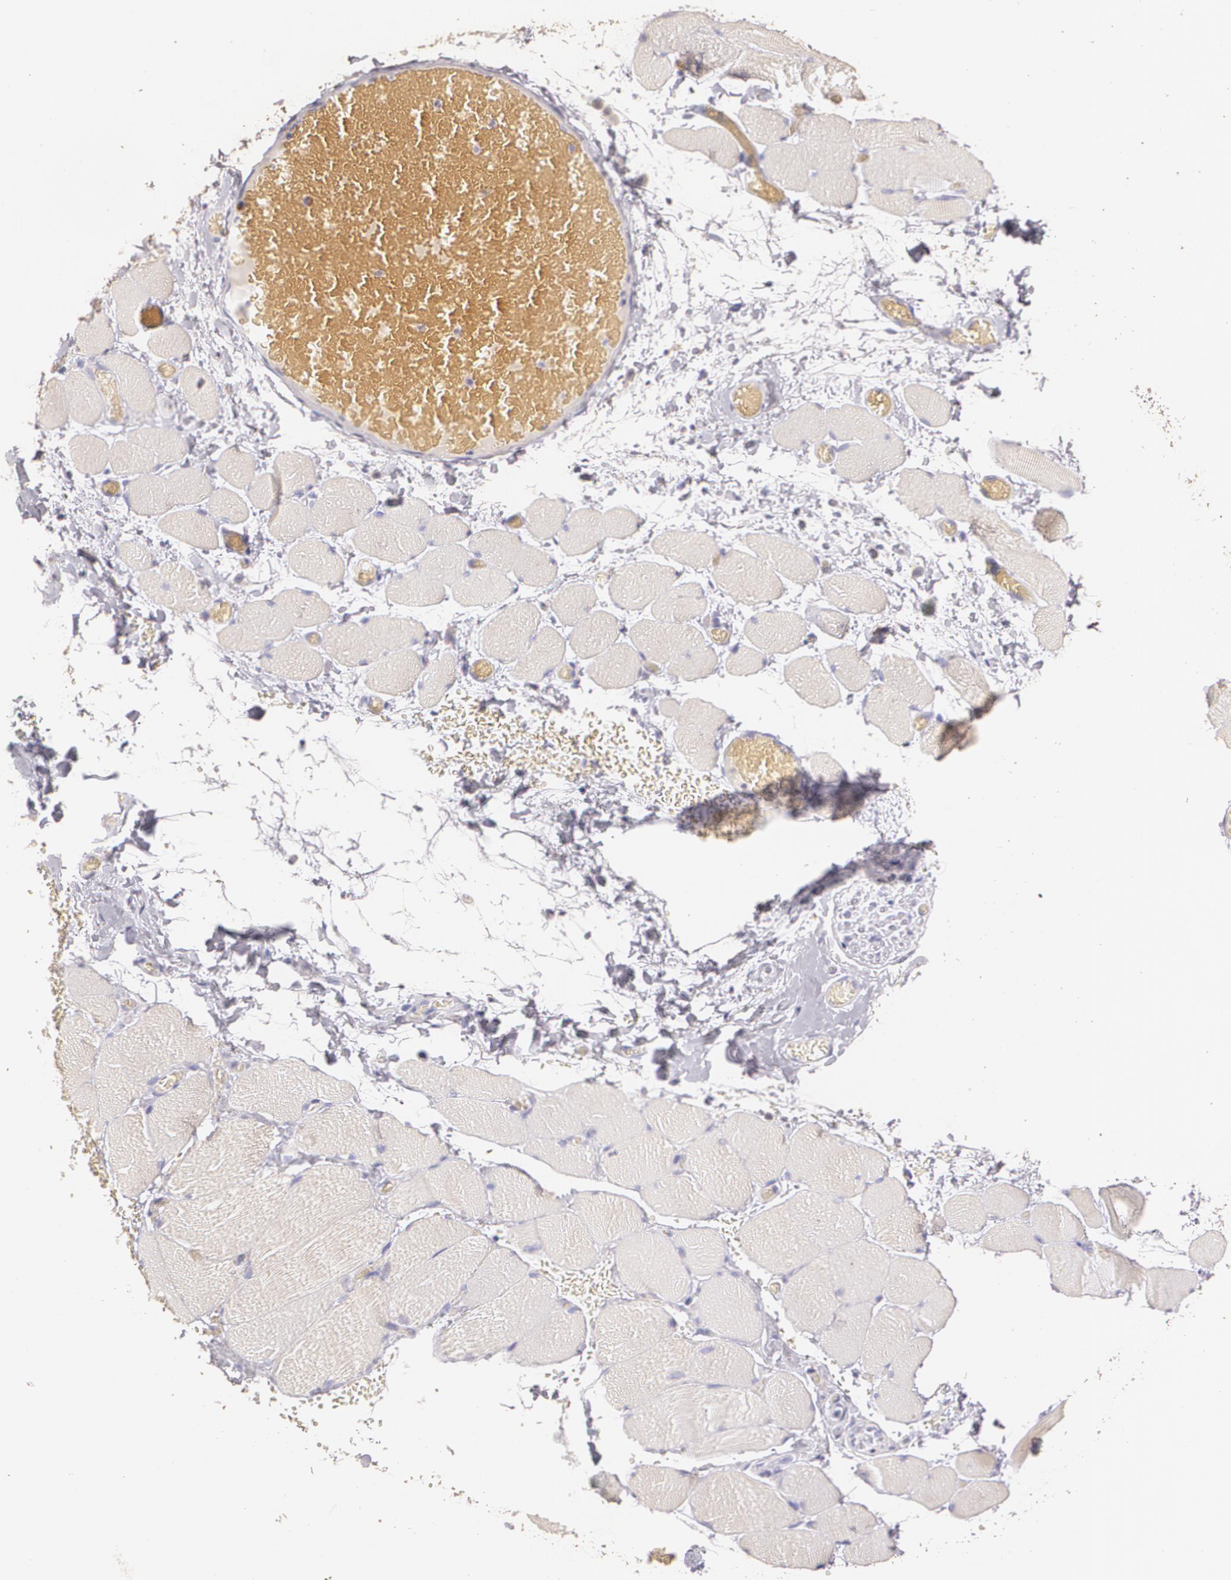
{"staining": {"intensity": "weak", "quantity": "<25%", "location": "cytoplasmic/membranous"}, "tissue": "skeletal muscle", "cell_type": "Myocytes", "image_type": "normal", "snomed": [{"axis": "morphology", "description": "Normal tissue, NOS"}, {"axis": "topography", "description": "Skeletal muscle"}, {"axis": "topography", "description": "Soft tissue"}], "caption": "Immunohistochemistry (IHC) of normal skeletal muscle exhibits no staining in myocytes.", "gene": "TGFBR1", "patient": {"sex": "female", "age": 58}}